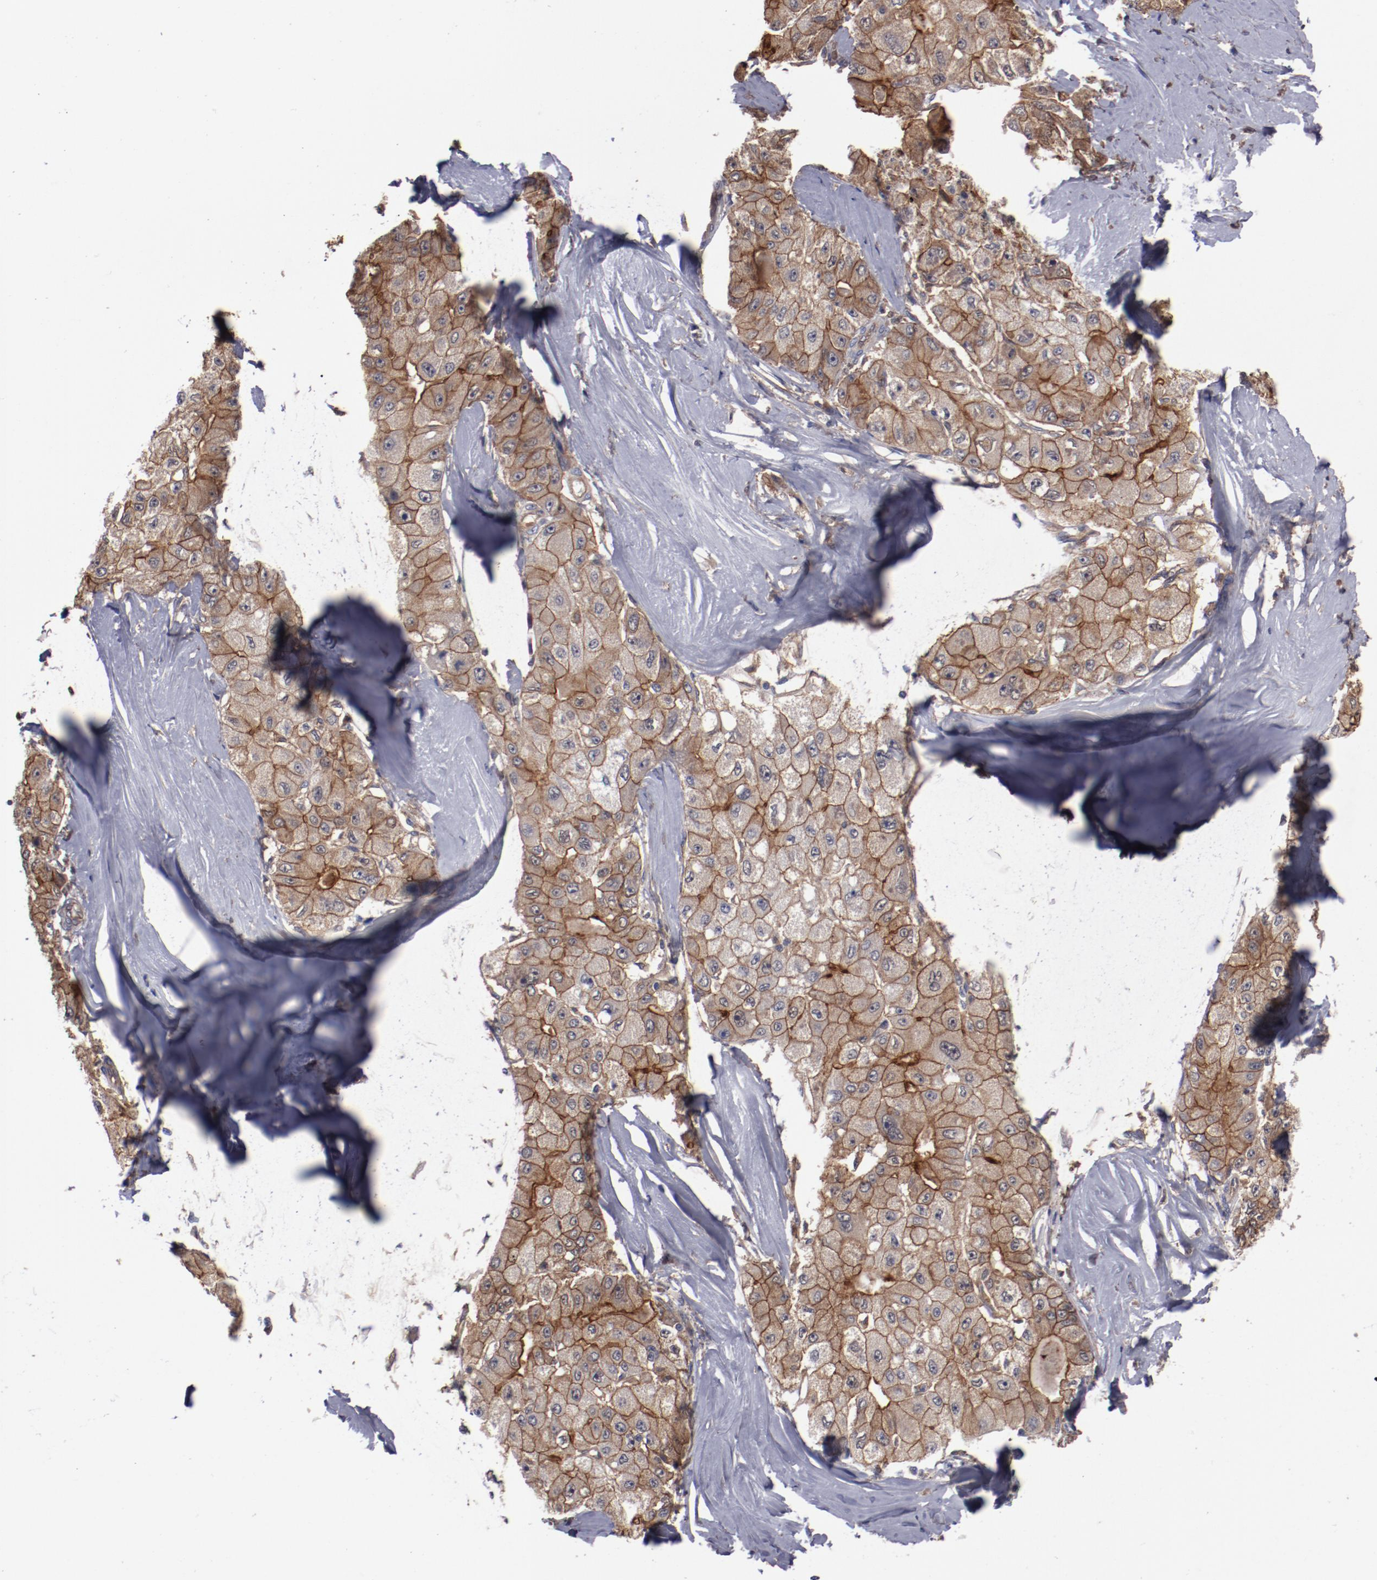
{"staining": {"intensity": "moderate", "quantity": ">75%", "location": "cytoplasmic/membranous"}, "tissue": "liver cancer", "cell_type": "Tumor cells", "image_type": "cancer", "snomed": [{"axis": "morphology", "description": "Carcinoma, Hepatocellular, NOS"}, {"axis": "topography", "description": "Liver"}], "caption": "Immunohistochemistry of liver cancer exhibits medium levels of moderate cytoplasmic/membranous expression in approximately >75% of tumor cells.", "gene": "DNAAF2", "patient": {"sex": "male", "age": 80}}